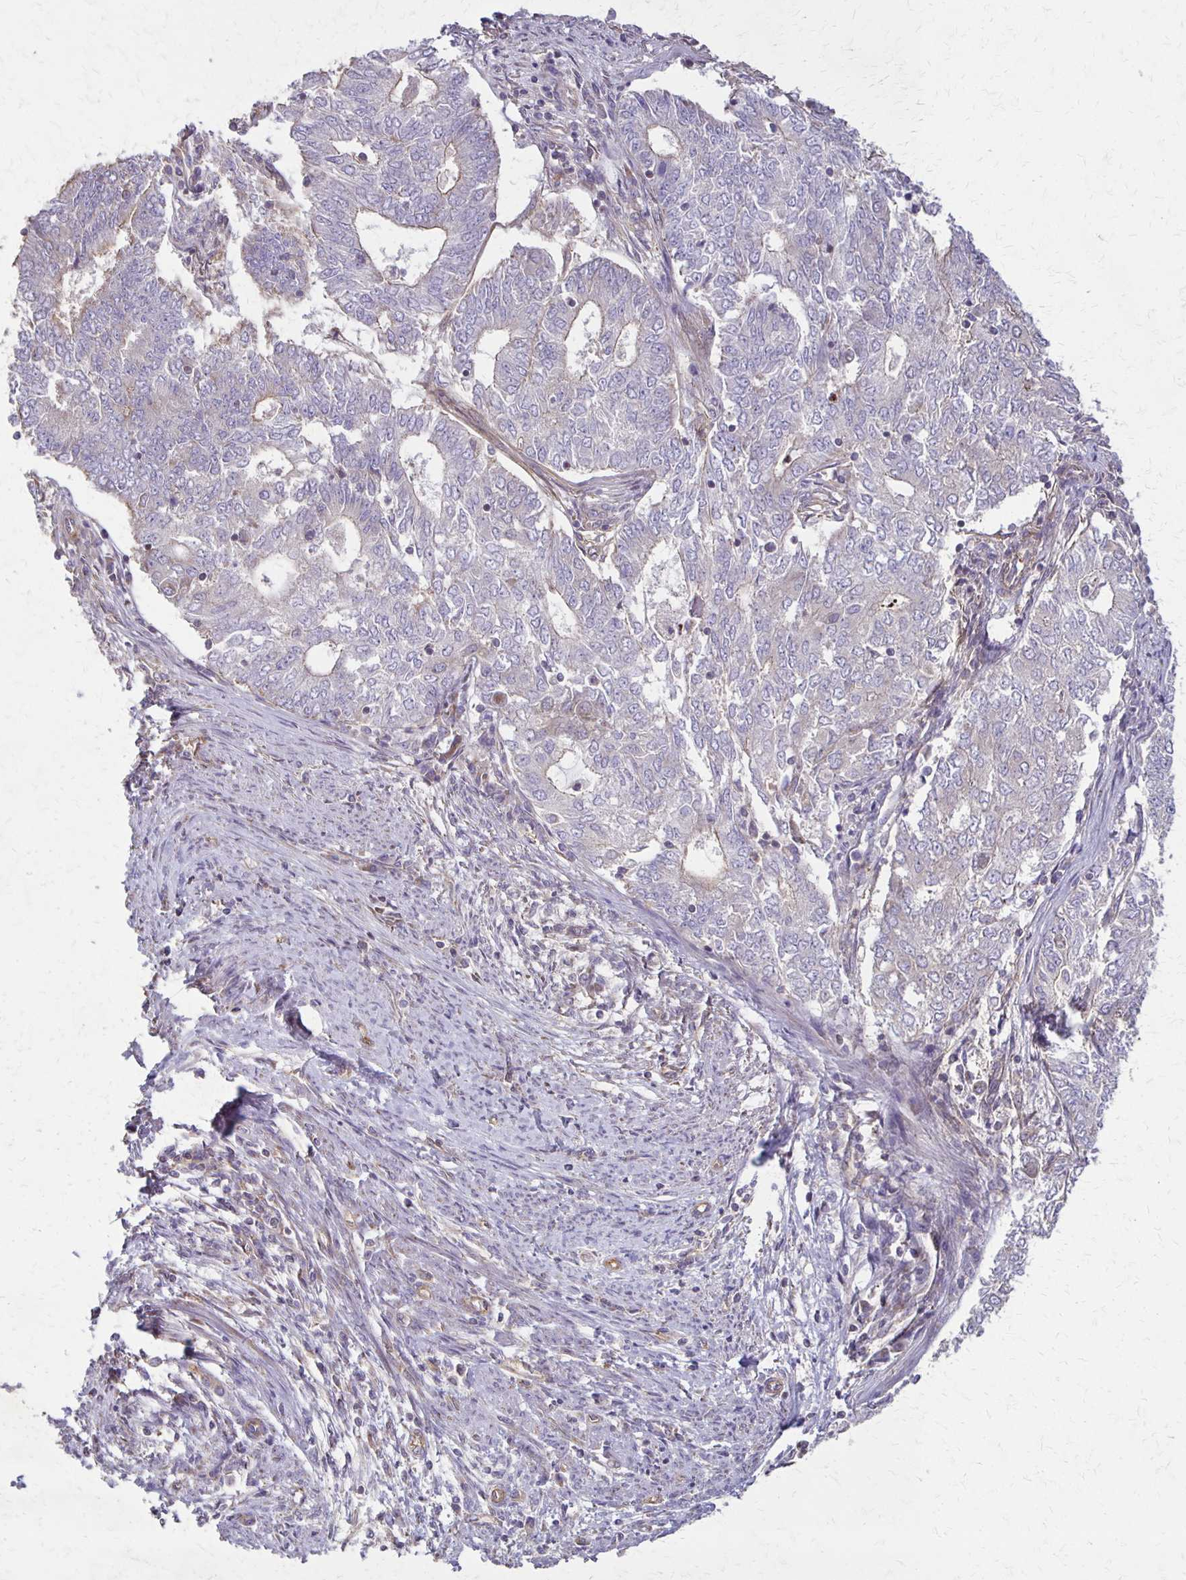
{"staining": {"intensity": "negative", "quantity": "none", "location": "none"}, "tissue": "endometrial cancer", "cell_type": "Tumor cells", "image_type": "cancer", "snomed": [{"axis": "morphology", "description": "Adenocarcinoma, NOS"}, {"axis": "topography", "description": "Endometrium"}], "caption": "This is an IHC photomicrograph of human endometrial cancer (adenocarcinoma). There is no staining in tumor cells.", "gene": "EIF4EBP2", "patient": {"sex": "female", "age": 62}}